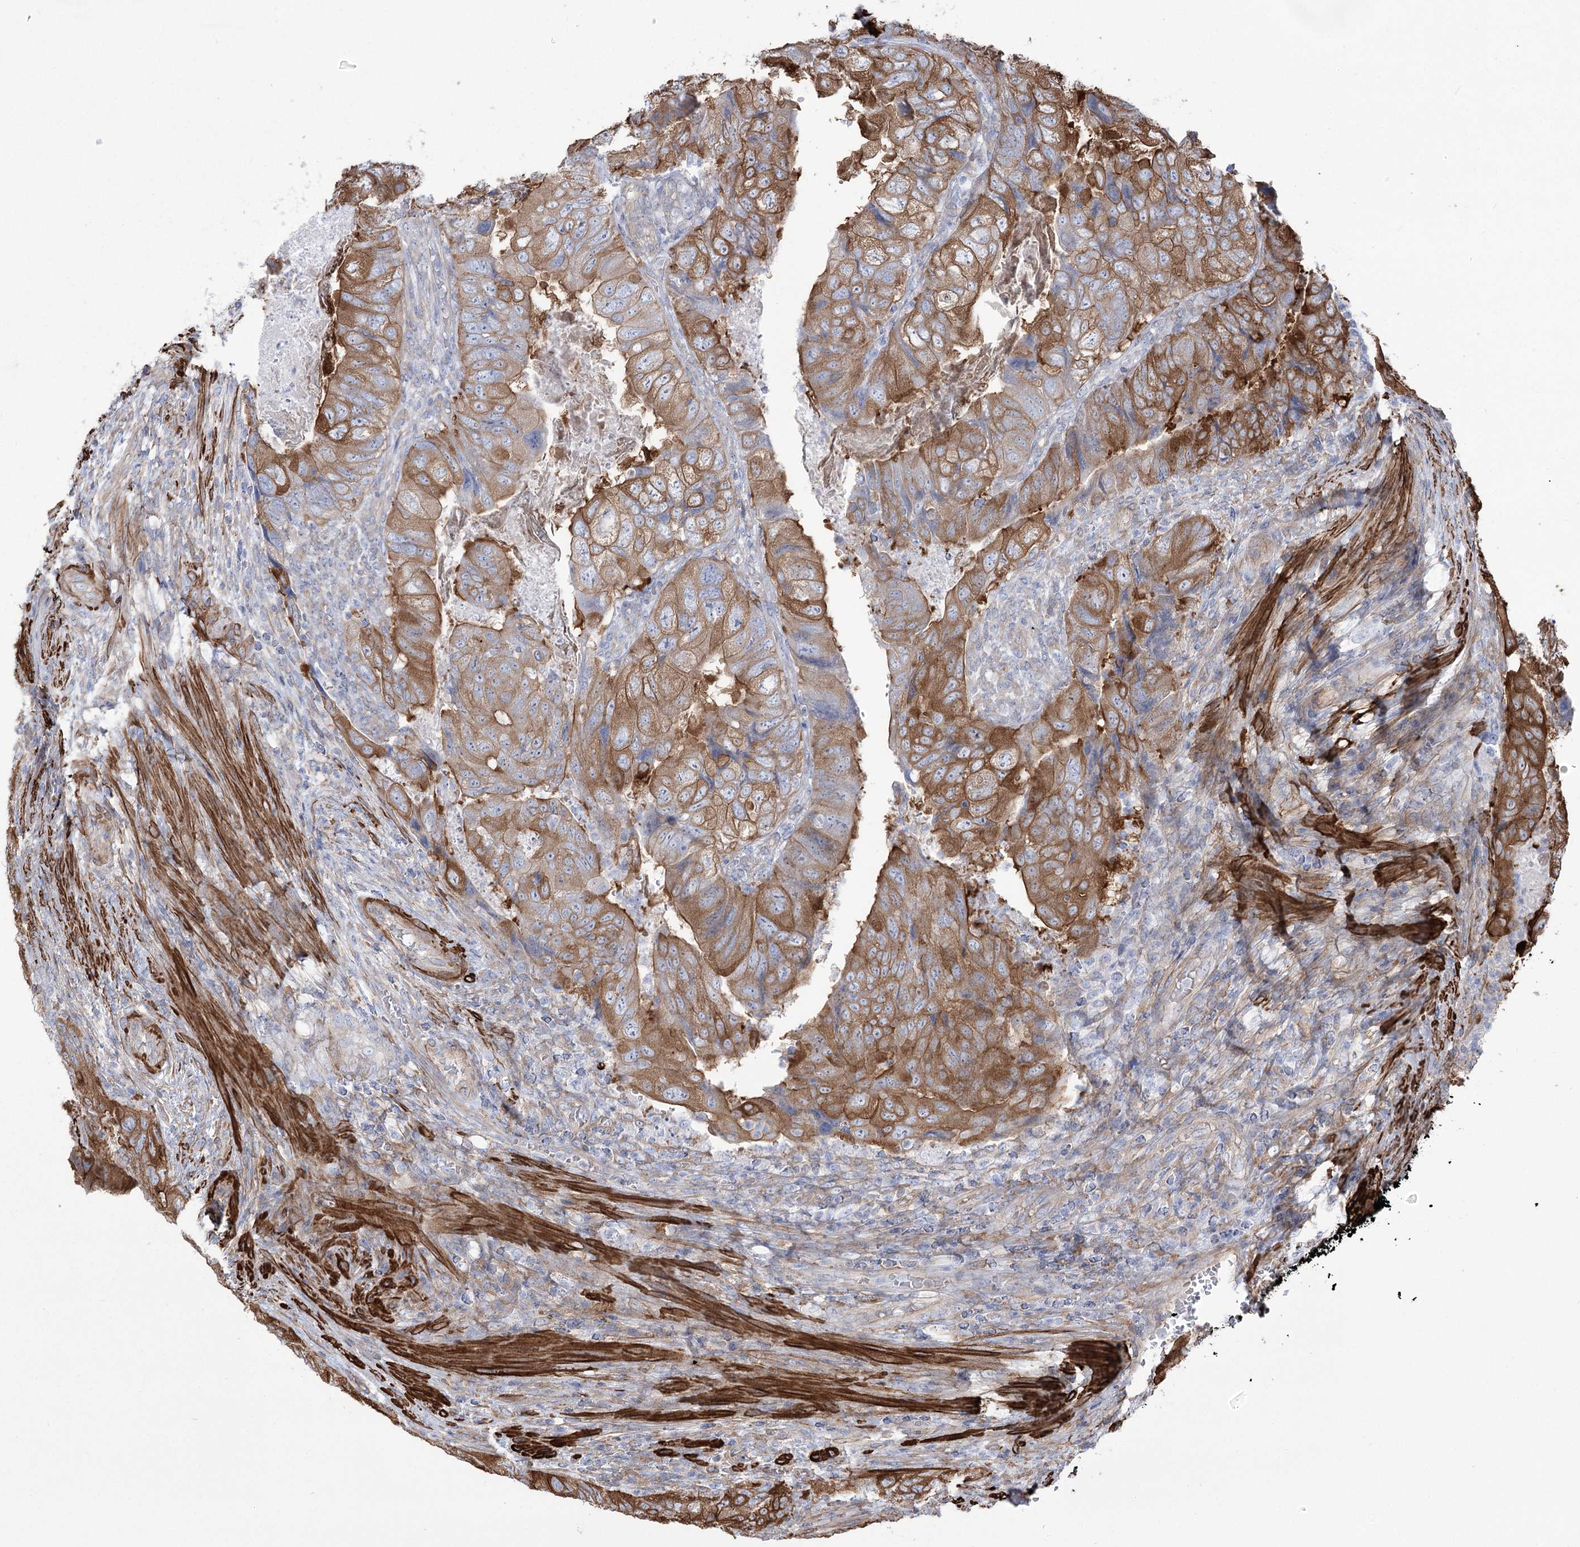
{"staining": {"intensity": "moderate", "quantity": ">75%", "location": "cytoplasmic/membranous"}, "tissue": "colorectal cancer", "cell_type": "Tumor cells", "image_type": "cancer", "snomed": [{"axis": "morphology", "description": "Adenocarcinoma, NOS"}, {"axis": "topography", "description": "Rectum"}], "caption": "Approximately >75% of tumor cells in human colorectal adenocarcinoma reveal moderate cytoplasmic/membranous protein expression as visualized by brown immunohistochemical staining.", "gene": "PLEKHA5", "patient": {"sex": "male", "age": 63}}